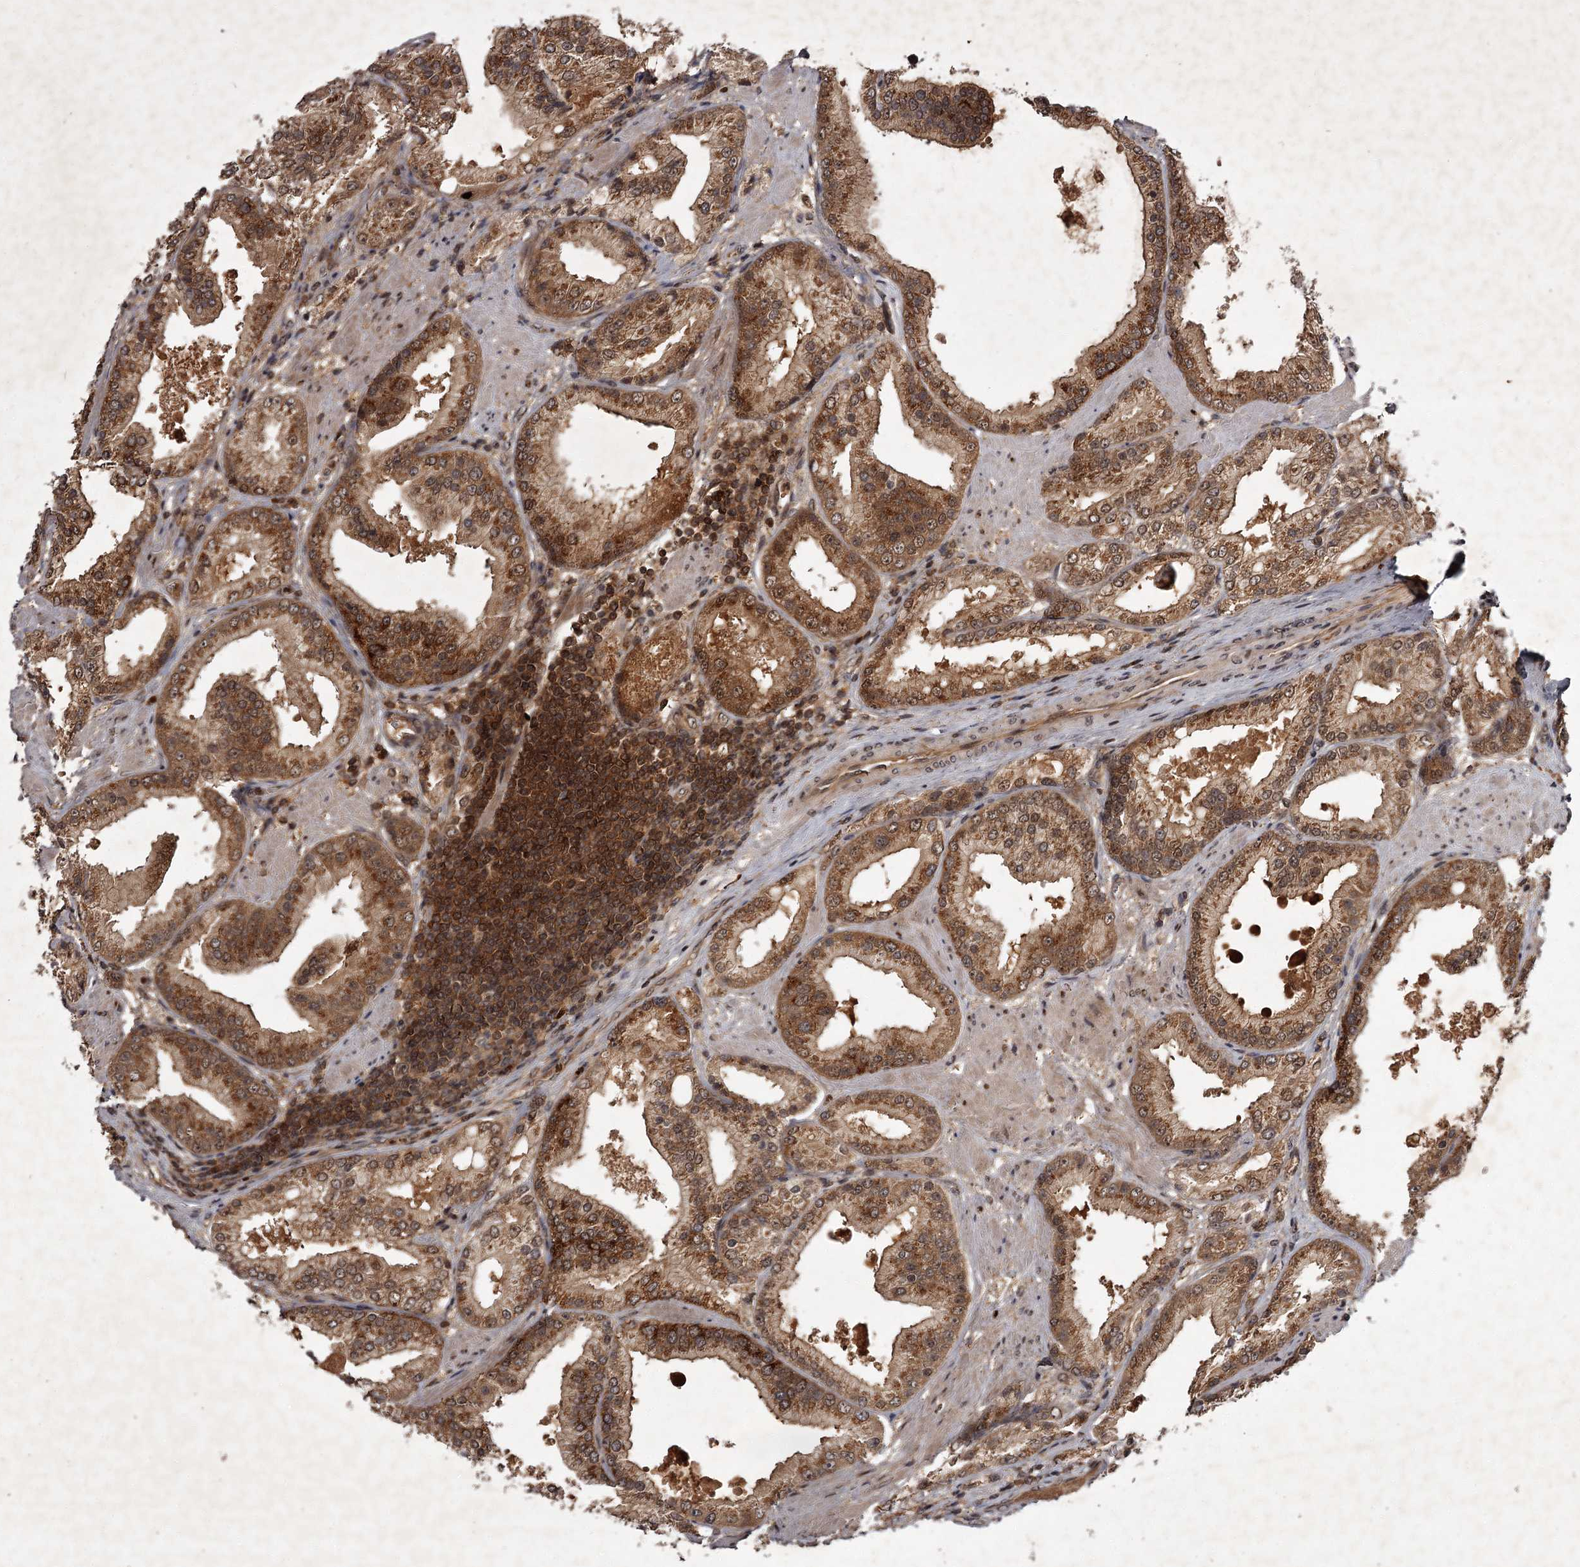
{"staining": {"intensity": "moderate", "quantity": ">75%", "location": "cytoplasmic/membranous"}, "tissue": "prostate cancer", "cell_type": "Tumor cells", "image_type": "cancer", "snomed": [{"axis": "morphology", "description": "Adenocarcinoma, Low grade"}, {"axis": "topography", "description": "Prostate"}], "caption": "A medium amount of moderate cytoplasmic/membranous staining is seen in approximately >75% of tumor cells in adenocarcinoma (low-grade) (prostate) tissue.", "gene": "TBC1D23", "patient": {"sex": "male", "age": 67}}